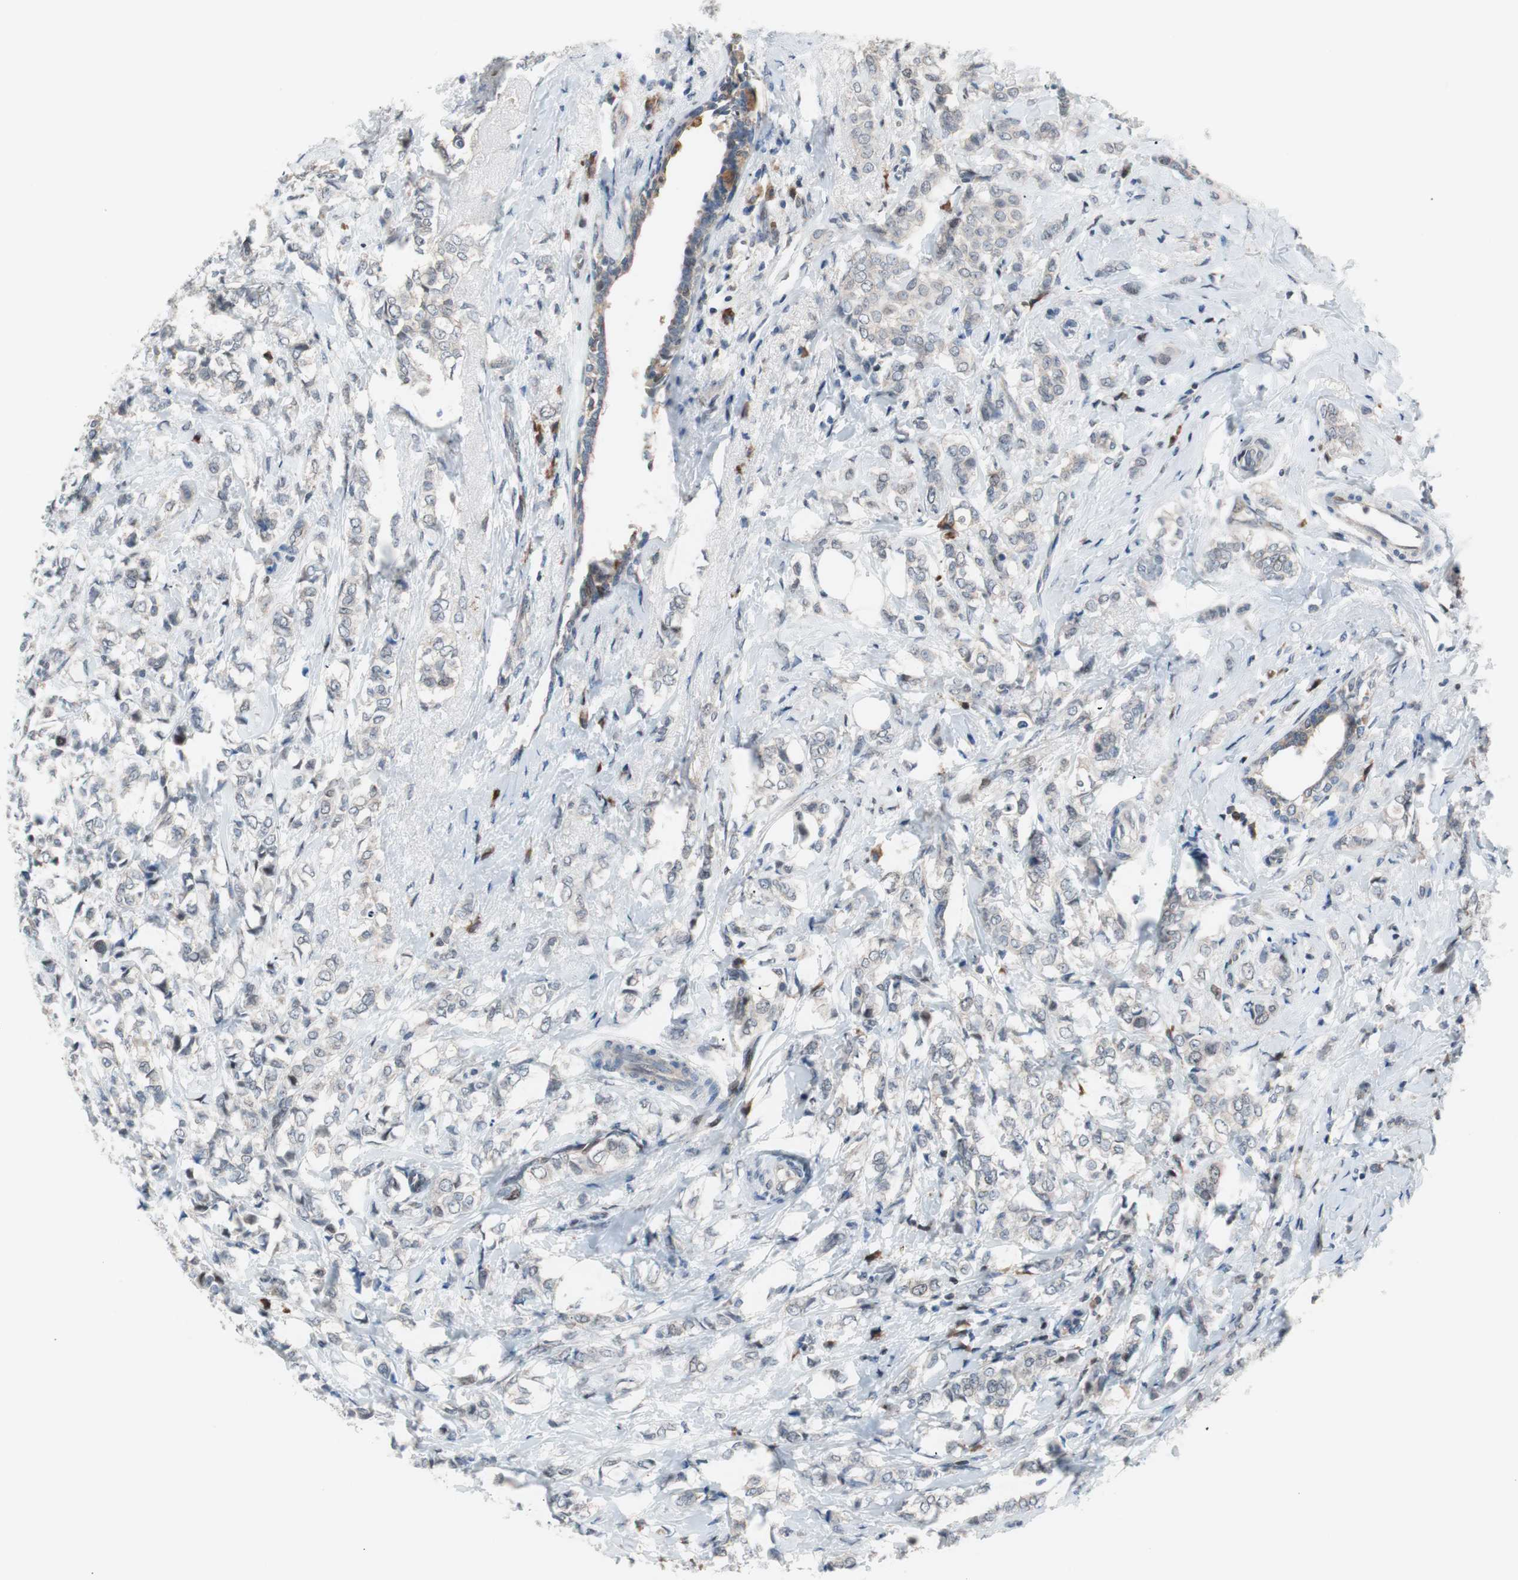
{"staining": {"intensity": "negative", "quantity": "none", "location": "none"}, "tissue": "breast cancer", "cell_type": "Tumor cells", "image_type": "cancer", "snomed": [{"axis": "morphology", "description": "Lobular carcinoma"}, {"axis": "topography", "description": "Breast"}], "caption": "Lobular carcinoma (breast) stained for a protein using immunohistochemistry (IHC) displays no staining tumor cells.", "gene": "POLH", "patient": {"sex": "female", "age": 60}}